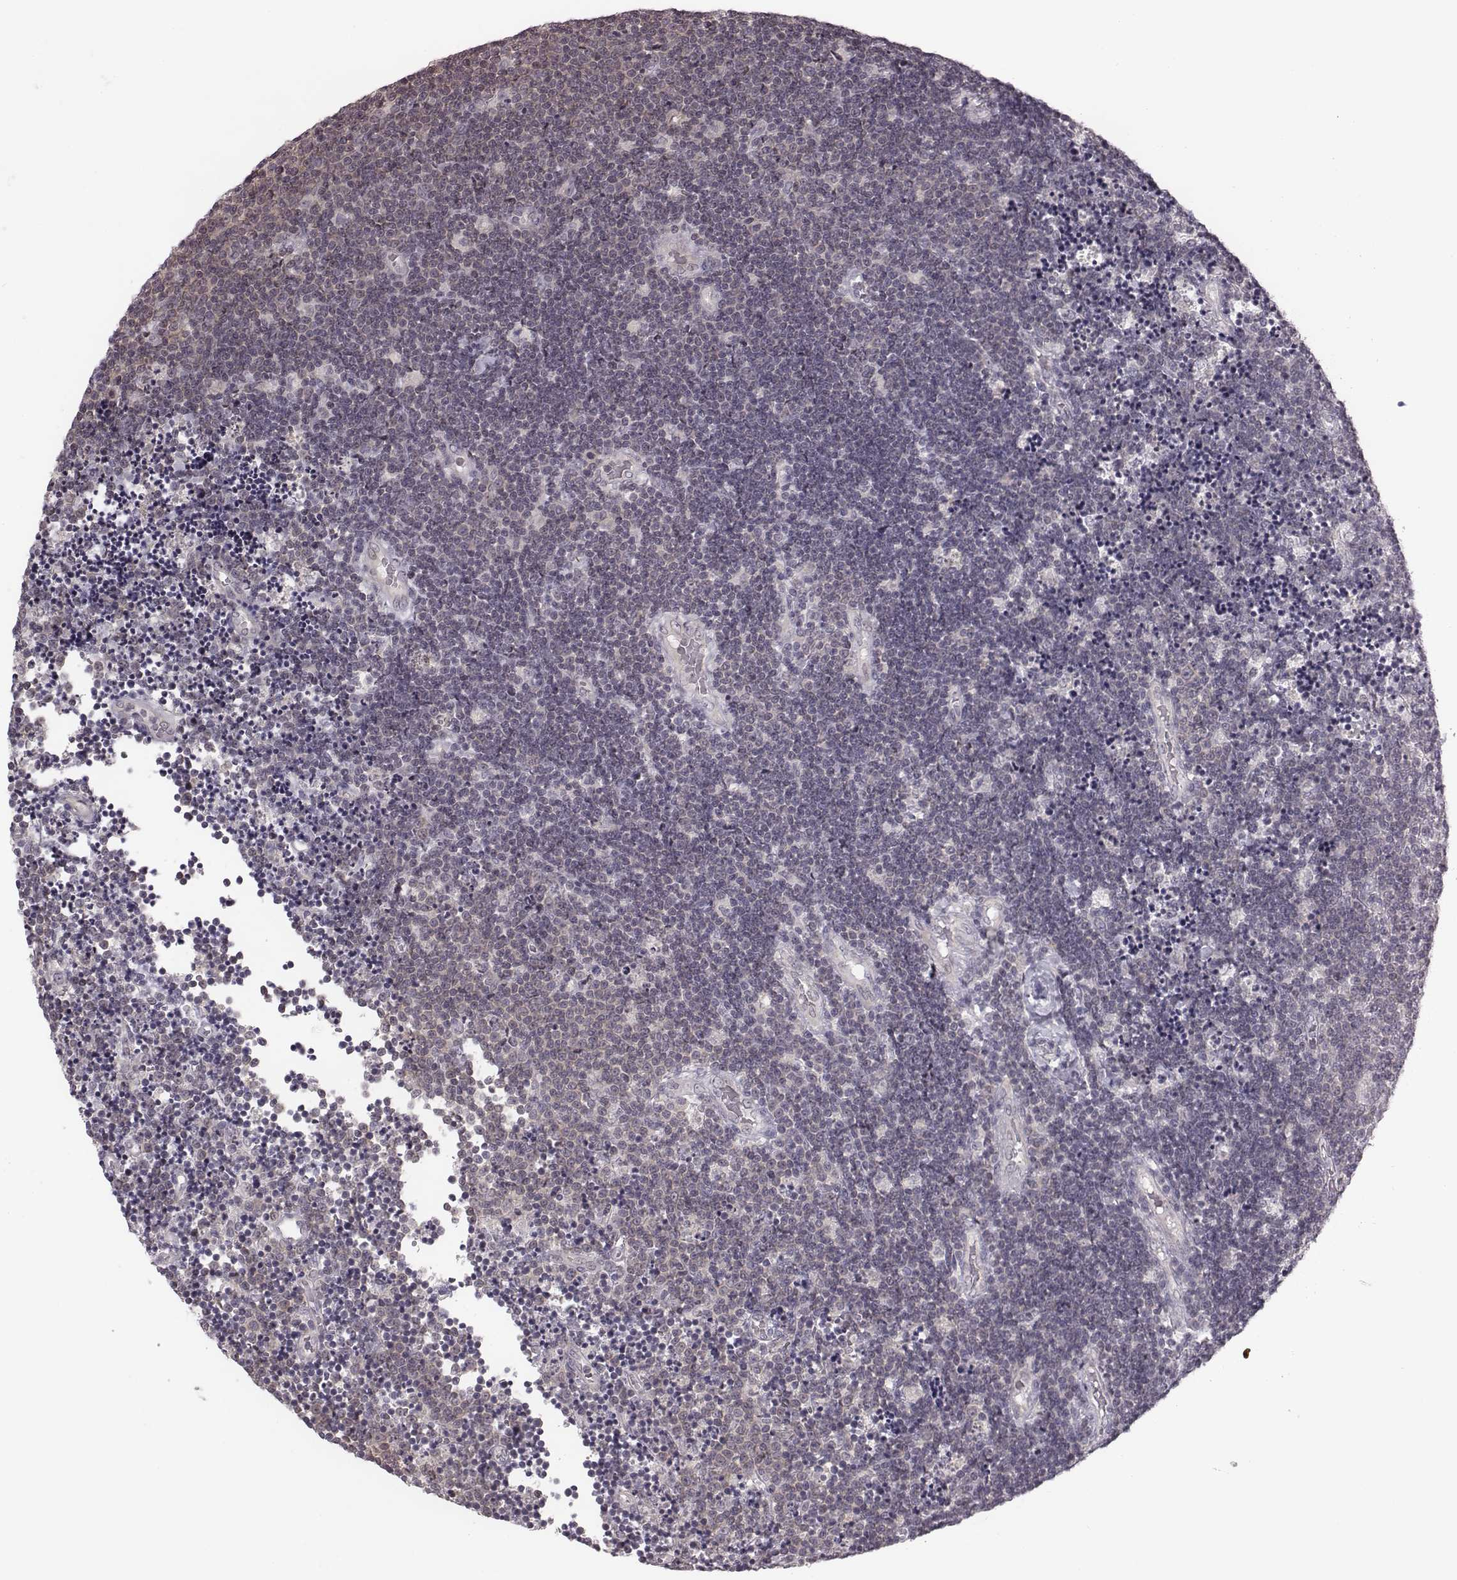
{"staining": {"intensity": "negative", "quantity": "none", "location": "none"}, "tissue": "lymphoma", "cell_type": "Tumor cells", "image_type": "cancer", "snomed": [{"axis": "morphology", "description": "Malignant lymphoma, non-Hodgkin's type, Low grade"}, {"axis": "topography", "description": "Brain"}], "caption": "This is an immunohistochemistry (IHC) micrograph of lymphoma. There is no expression in tumor cells.", "gene": "BICDL1", "patient": {"sex": "female", "age": 66}}